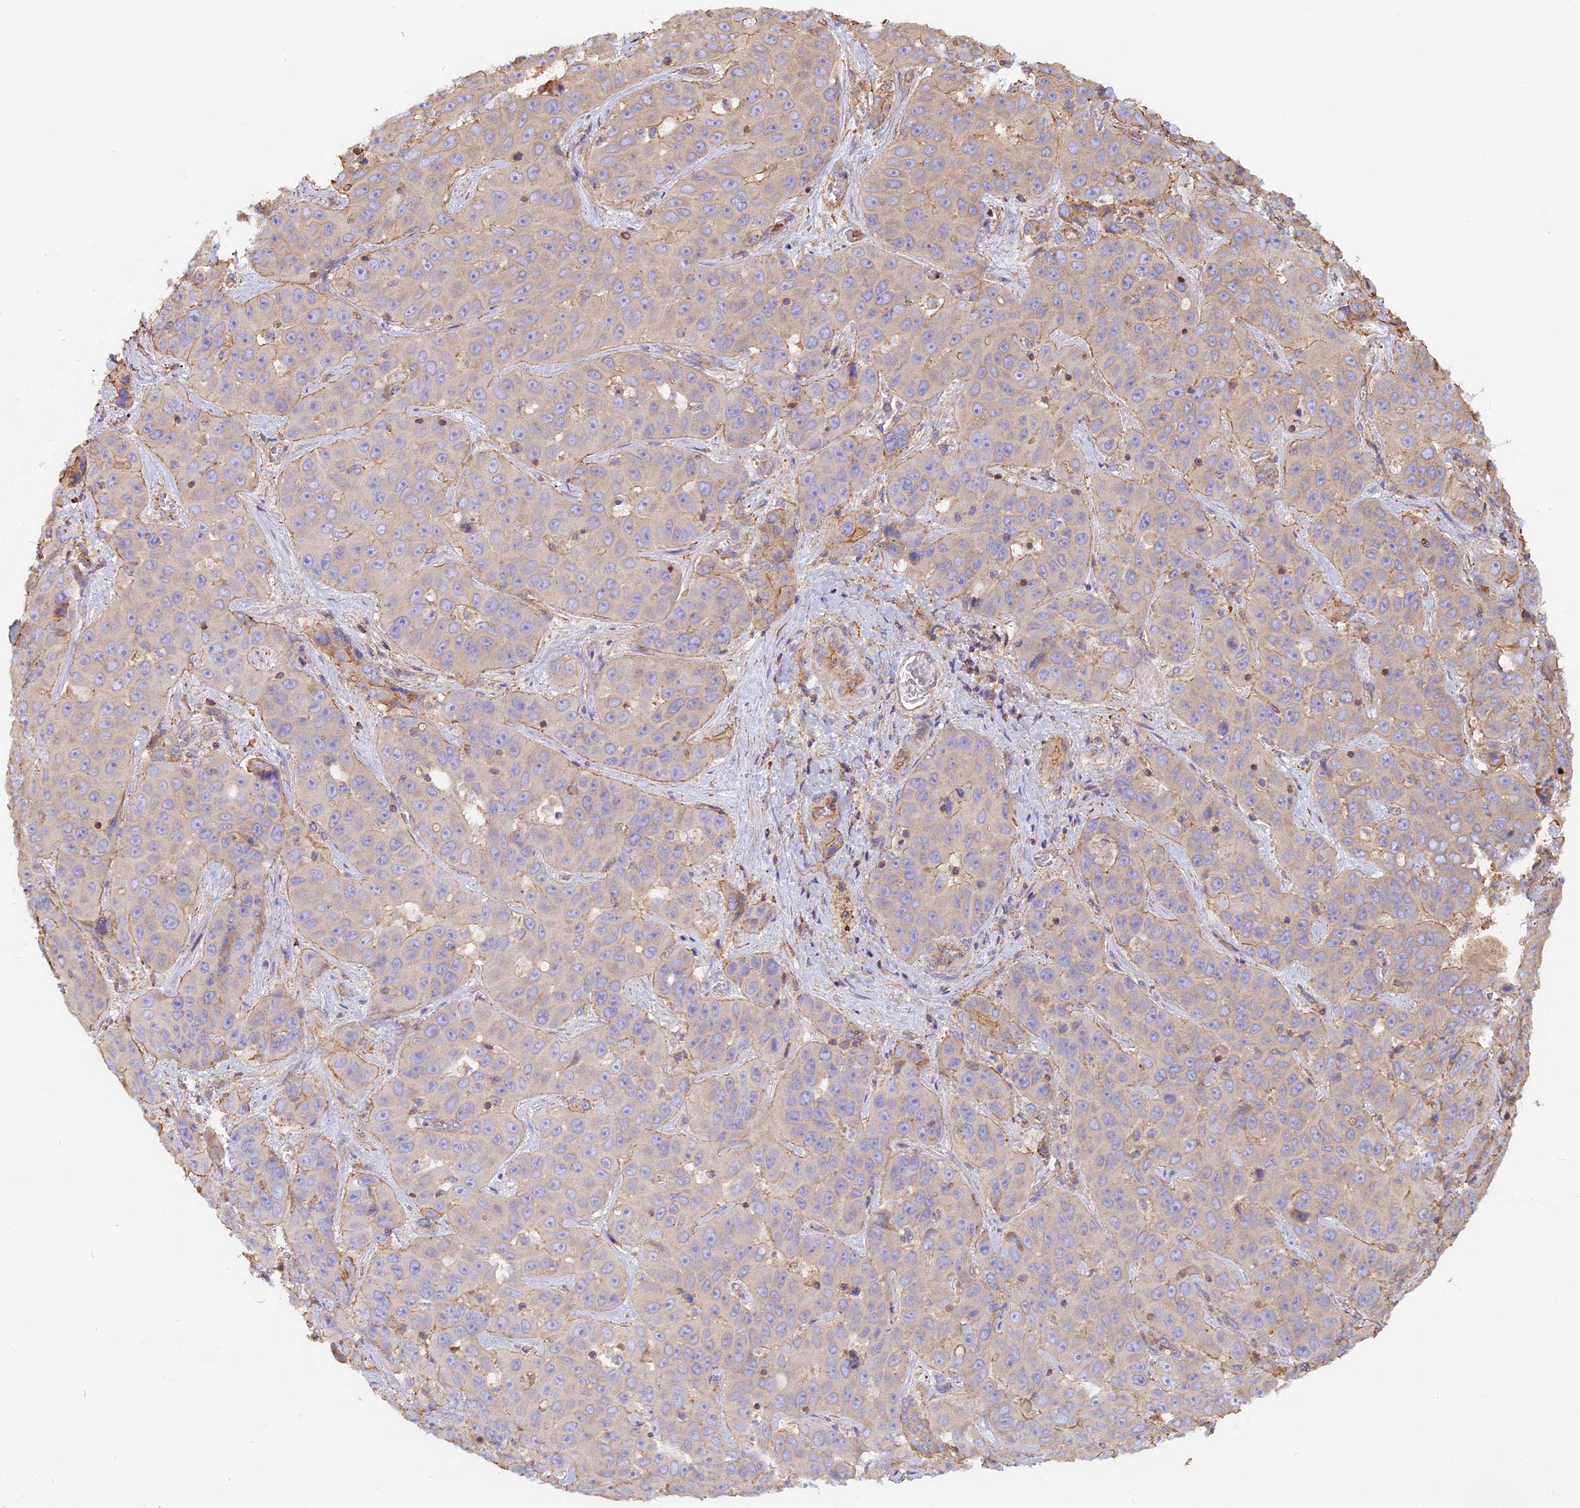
{"staining": {"intensity": "weak", "quantity": "<25%", "location": "cytoplasmic/membranous"}, "tissue": "liver cancer", "cell_type": "Tumor cells", "image_type": "cancer", "snomed": [{"axis": "morphology", "description": "Cholangiocarcinoma"}, {"axis": "topography", "description": "Liver"}], "caption": "There is no significant positivity in tumor cells of liver cancer (cholangiocarcinoma).", "gene": "VPS18", "patient": {"sex": "female", "age": 52}}